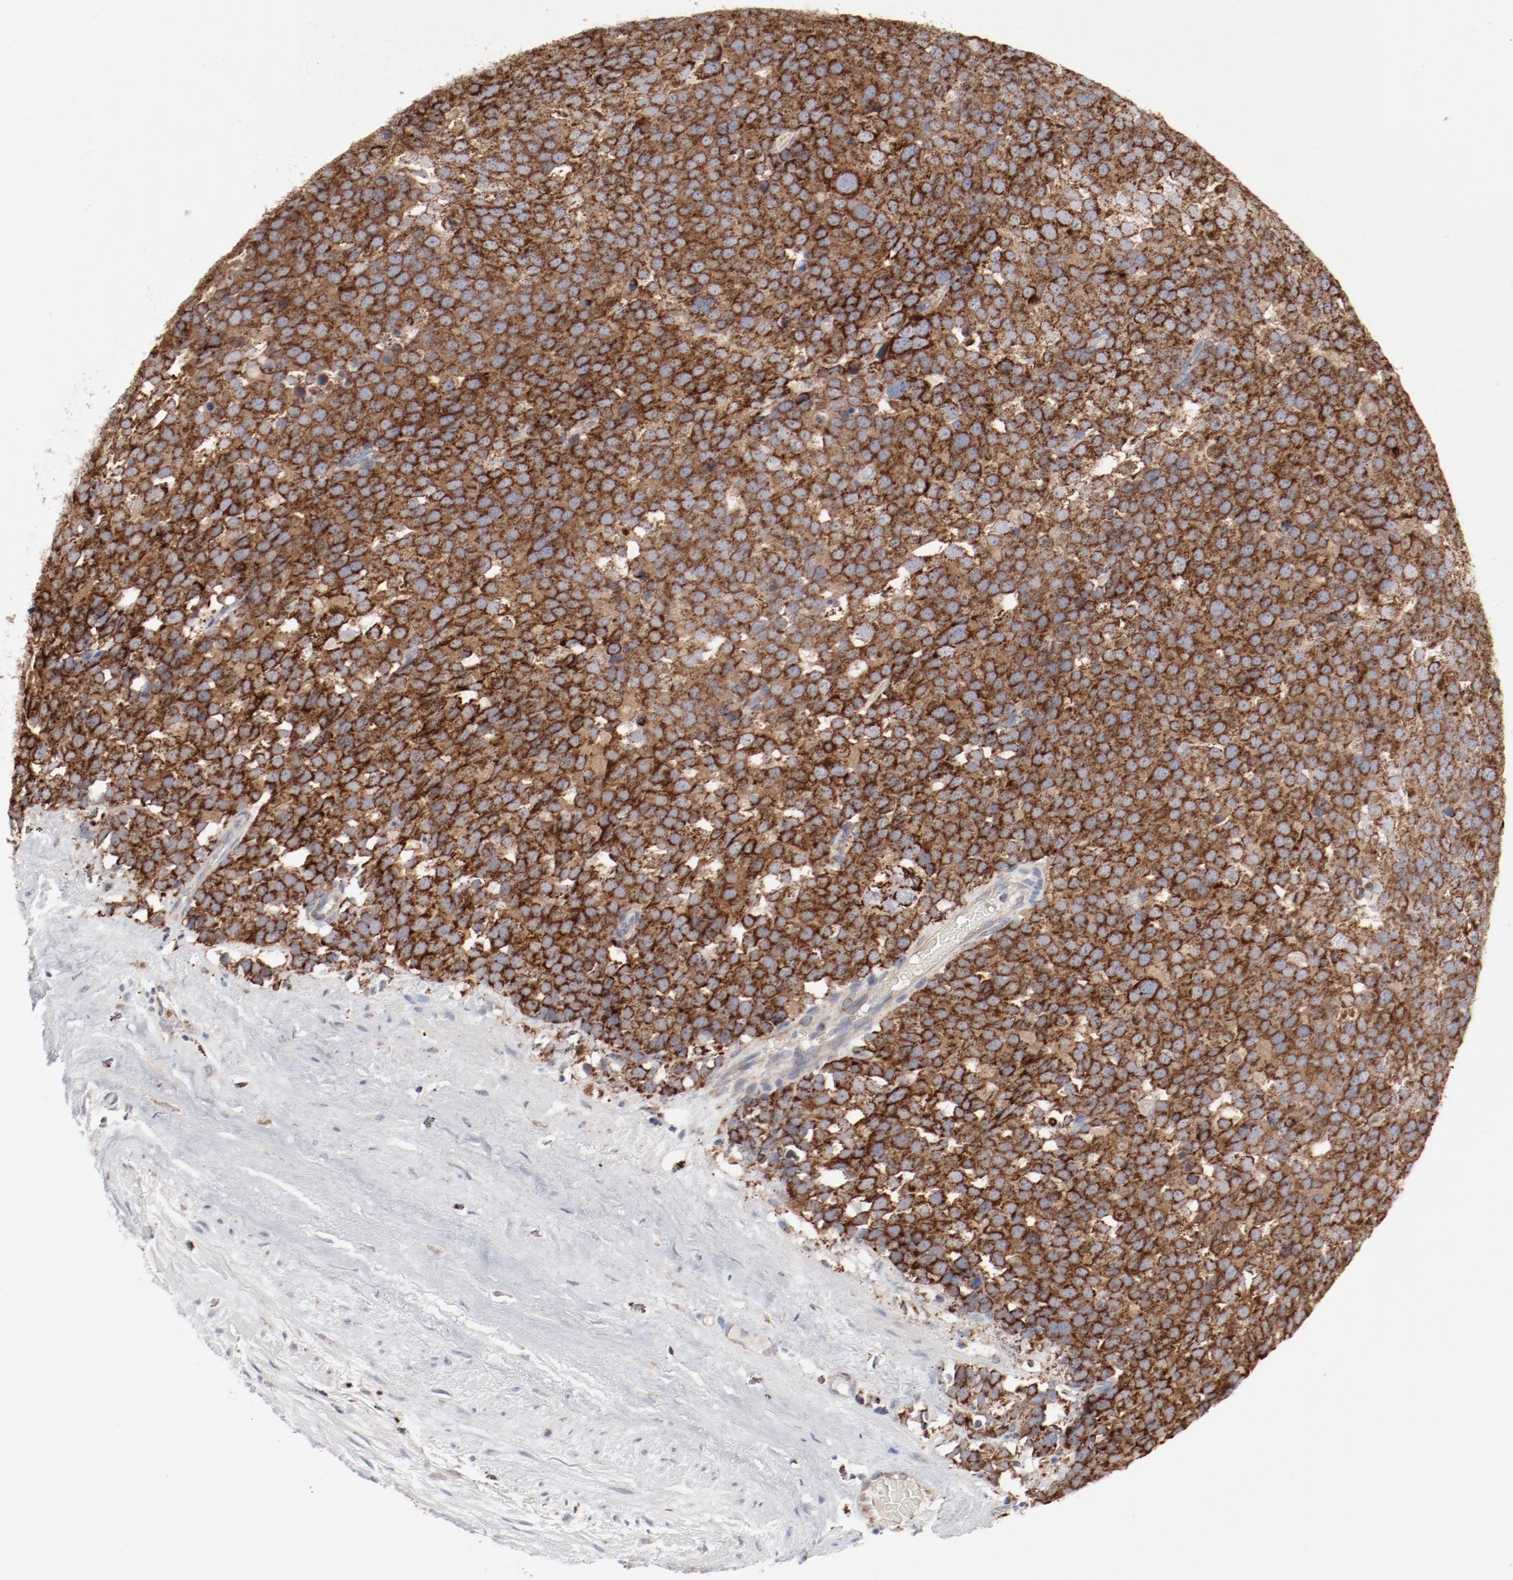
{"staining": {"intensity": "strong", "quantity": ">75%", "location": "cytoplasmic/membranous"}, "tissue": "testis cancer", "cell_type": "Tumor cells", "image_type": "cancer", "snomed": [{"axis": "morphology", "description": "Seminoma, NOS"}, {"axis": "topography", "description": "Testis"}], "caption": "Protein staining of seminoma (testis) tissue shows strong cytoplasmic/membranous staining in about >75% of tumor cells.", "gene": "SETD3", "patient": {"sex": "male", "age": 71}}